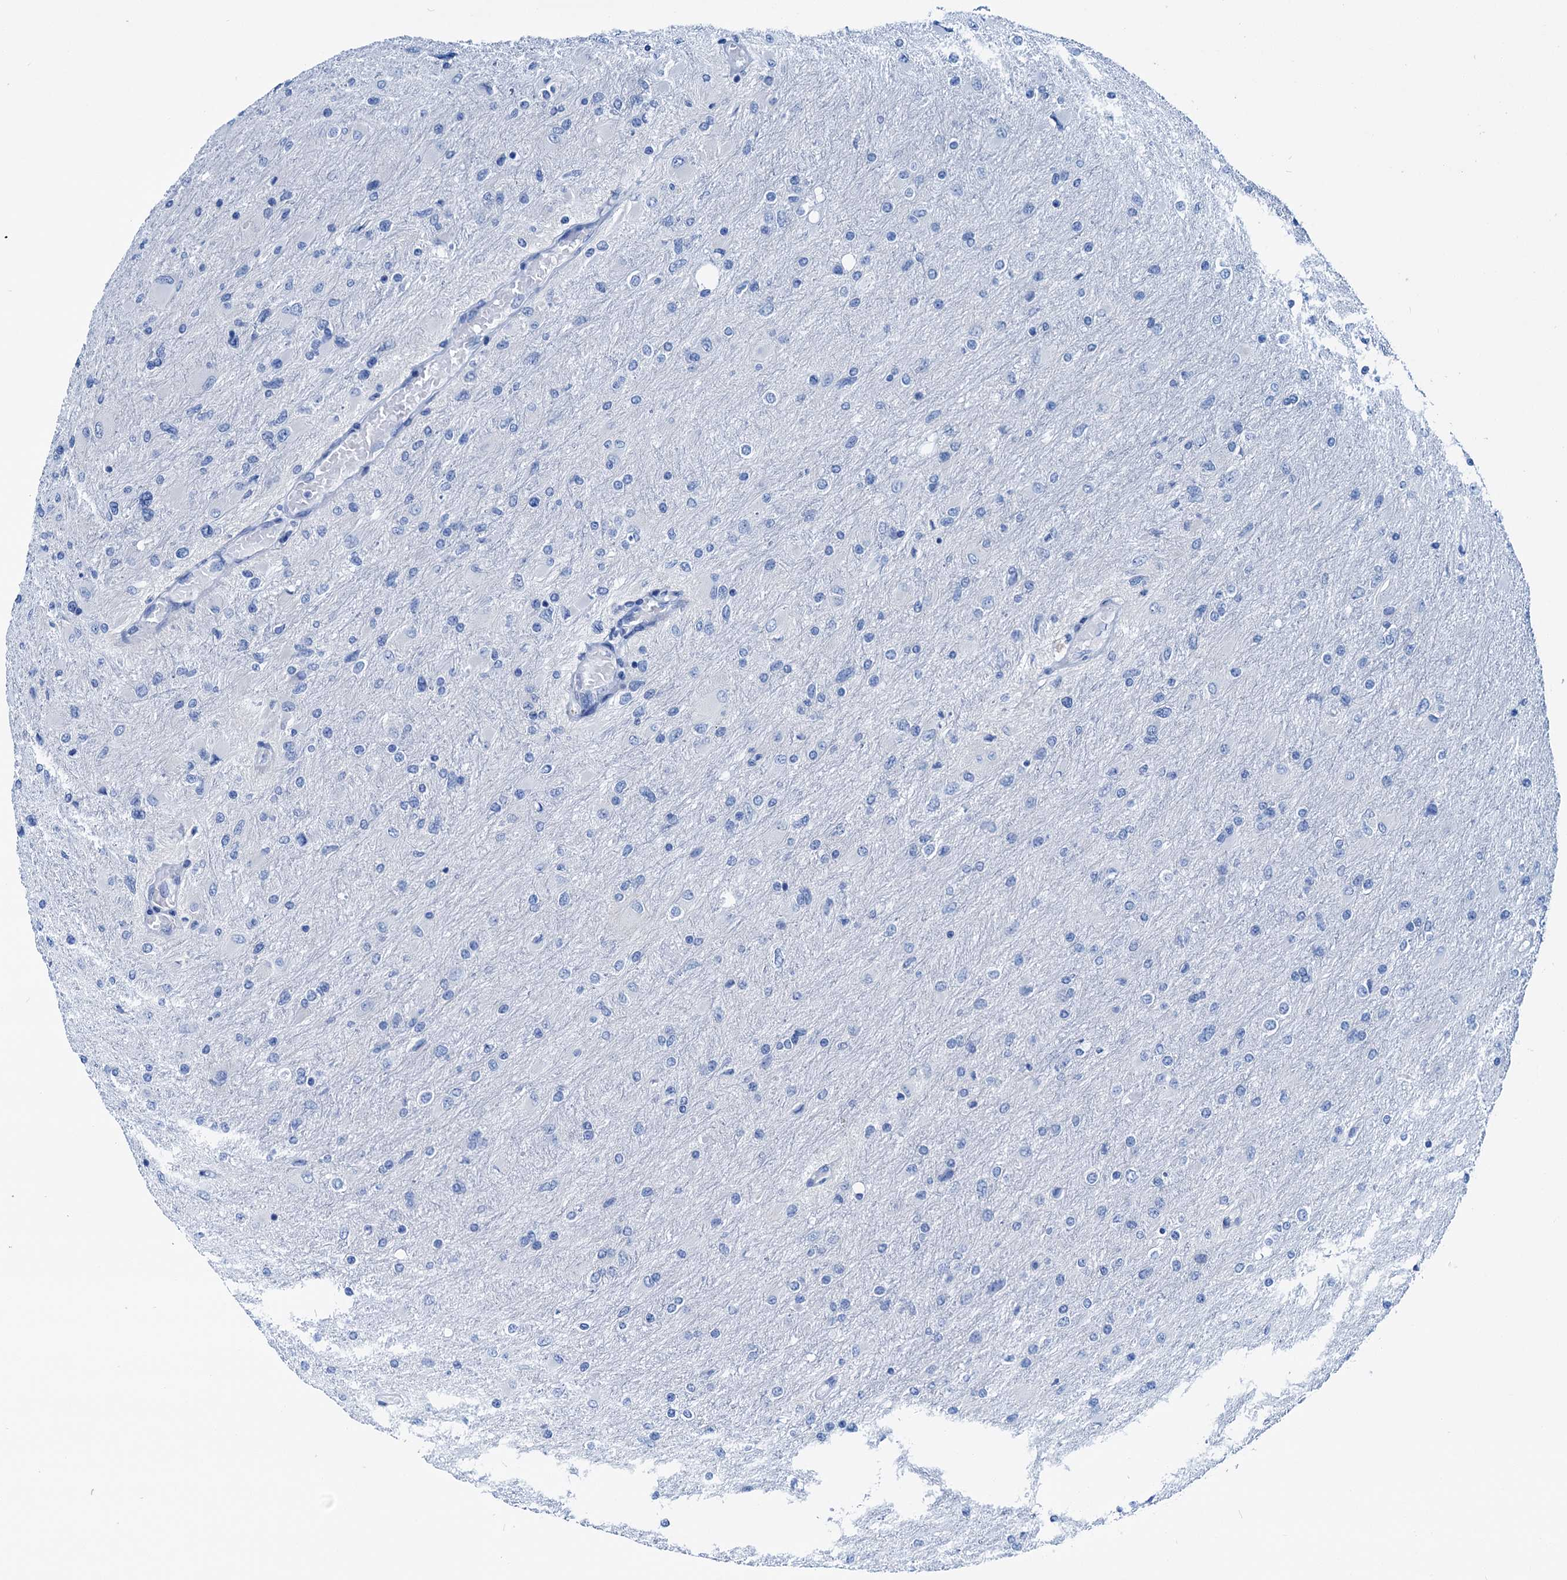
{"staining": {"intensity": "negative", "quantity": "none", "location": "none"}, "tissue": "glioma", "cell_type": "Tumor cells", "image_type": "cancer", "snomed": [{"axis": "morphology", "description": "Glioma, malignant, High grade"}, {"axis": "topography", "description": "Cerebral cortex"}], "caption": "The image shows no significant expression in tumor cells of glioma.", "gene": "KNDC1", "patient": {"sex": "female", "age": 36}}